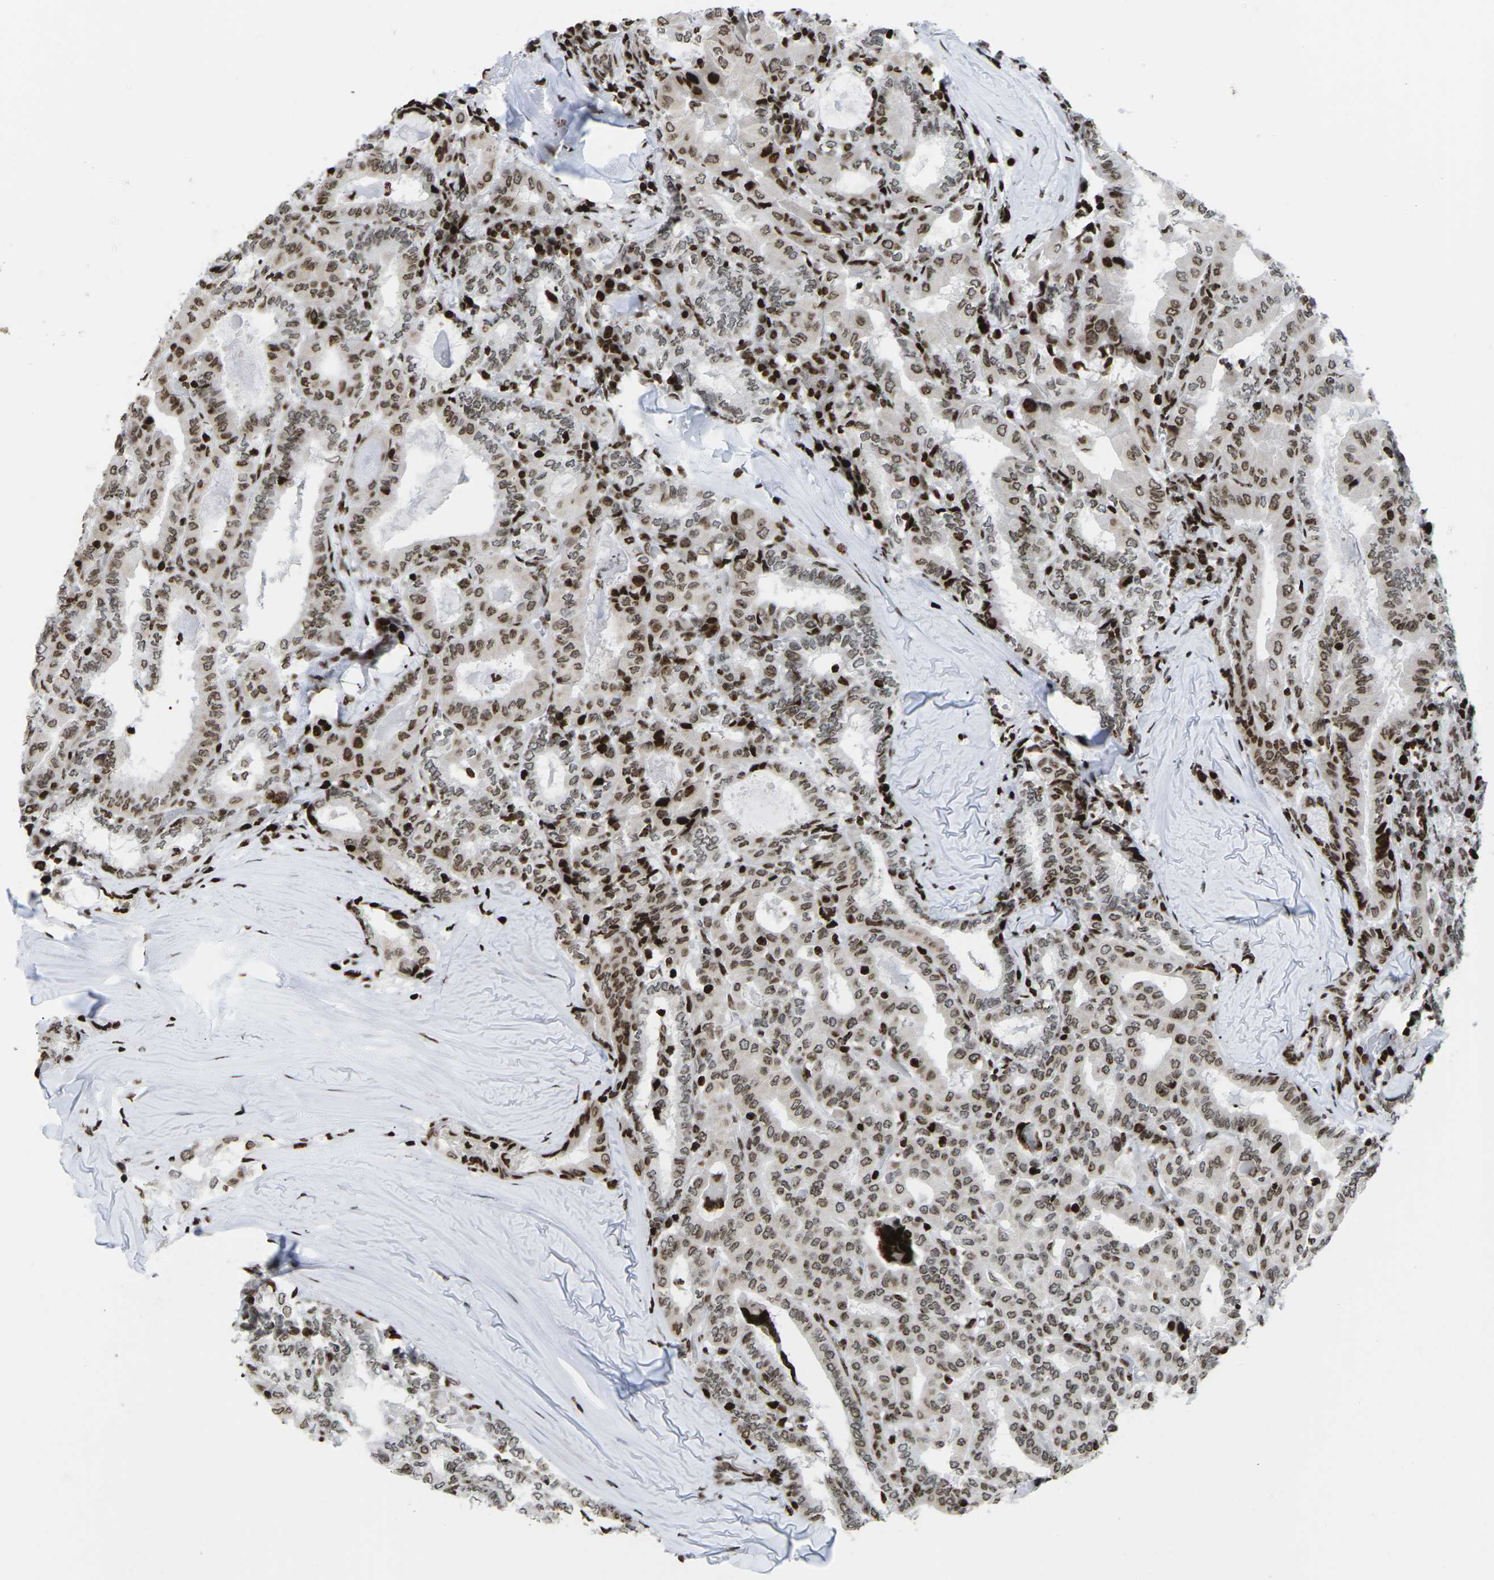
{"staining": {"intensity": "moderate", "quantity": ">75%", "location": "nuclear"}, "tissue": "thyroid cancer", "cell_type": "Tumor cells", "image_type": "cancer", "snomed": [{"axis": "morphology", "description": "Papillary adenocarcinoma, NOS"}, {"axis": "topography", "description": "Thyroid gland"}], "caption": "A brown stain labels moderate nuclear expression of a protein in thyroid papillary adenocarcinoma tumor cells.", "gene": "H1-4", "patient": {"sex": "female", "age": 42}}